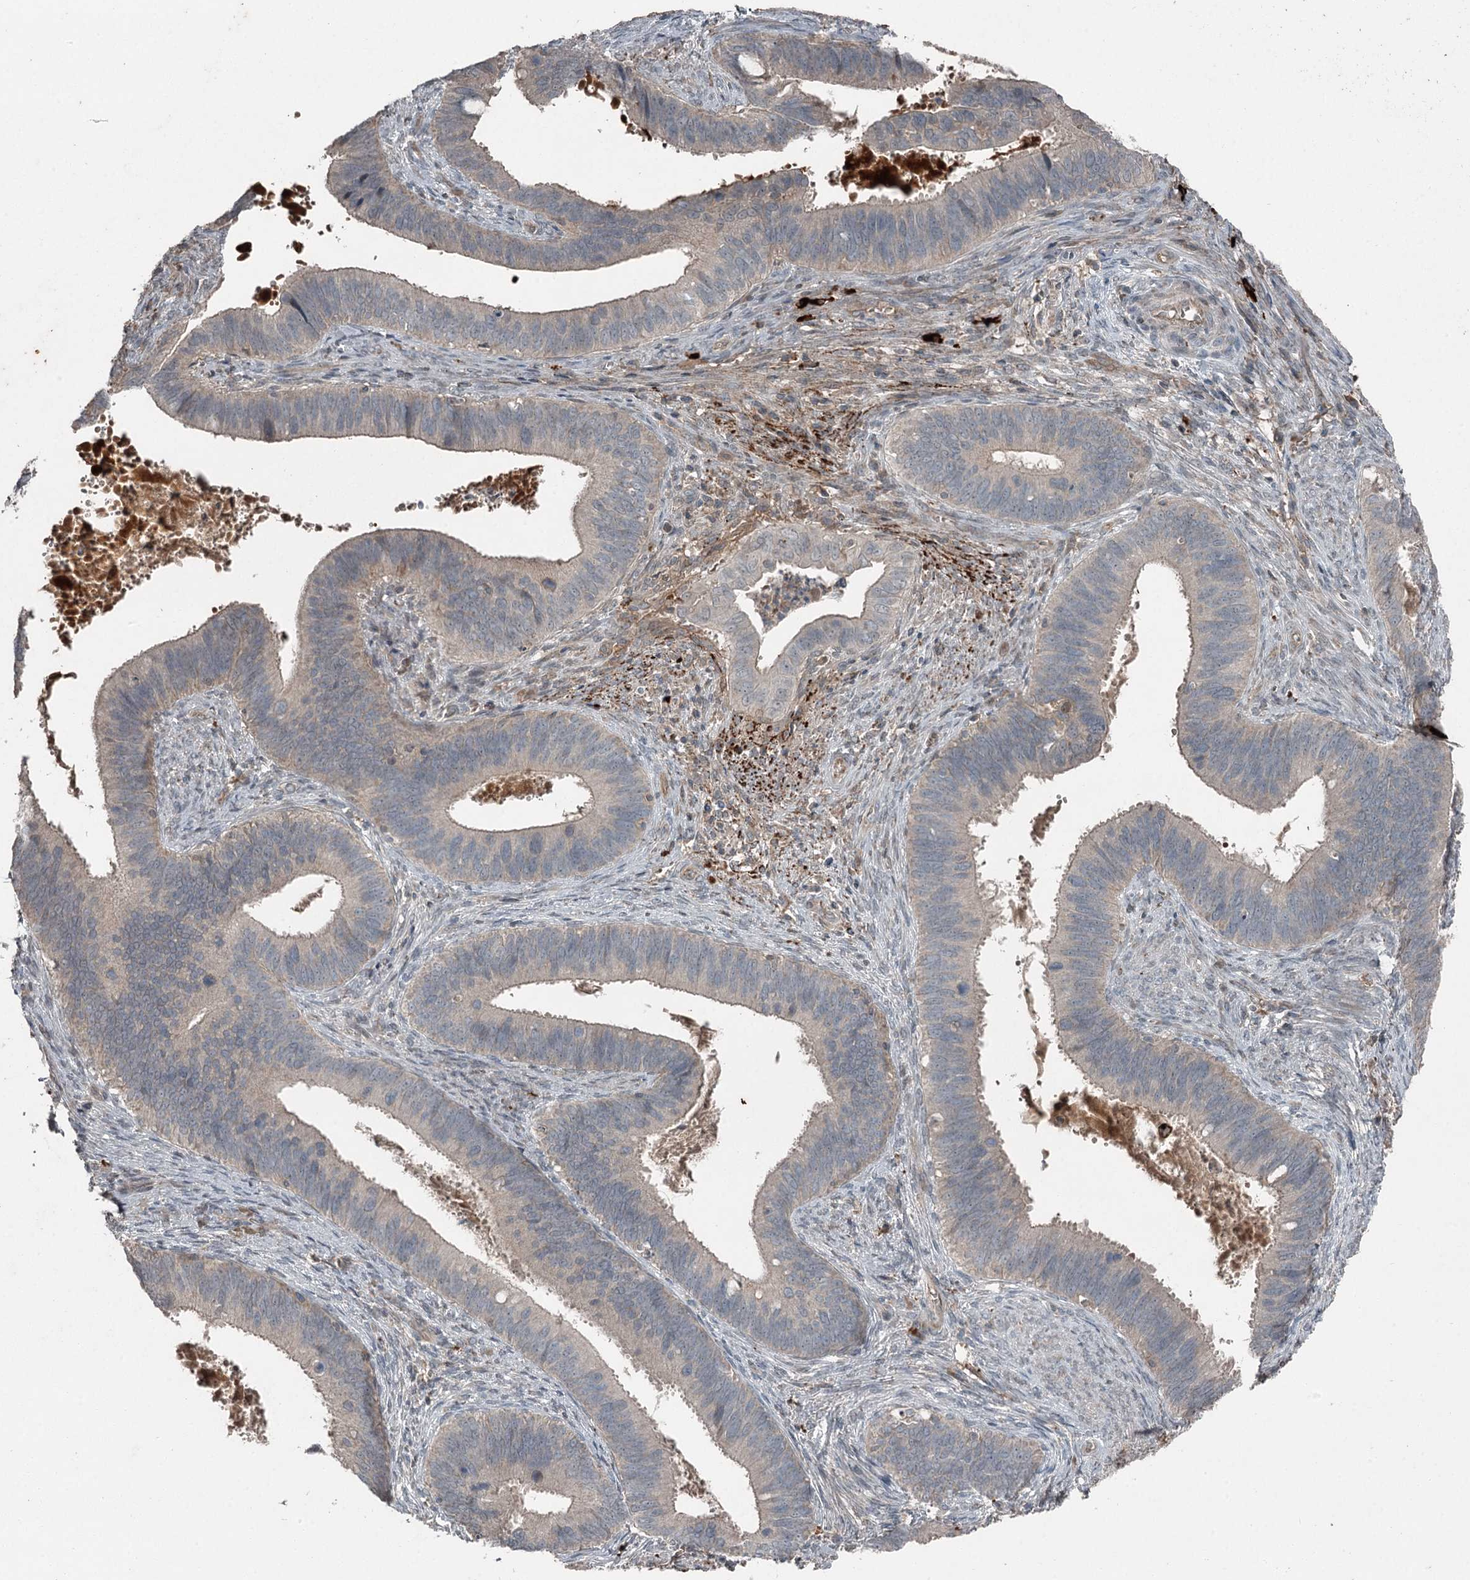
{"staining": {"intensity": "negative", "quantity": "none", "location": "none"}, "tissue": "cervical cancer", "cell_type": "Tumor cells", "image_type": "cancer", "snomed": [{"axis": "morphology", "description": "Adenocarcinoma, NOS"}, {"axis": "topography", "description": "Cervix"}], "caption": "Photomicrograph shows no protein positivity in tumor cells of cervical adenocarcinoma tissue. (Brightfield microscopy of DAB (3,3'-diaminobenzidine) immunohistochemistry at high magnification).", "gene": "SLC39A8", "patient": {"sex": "female", "age": 42}}